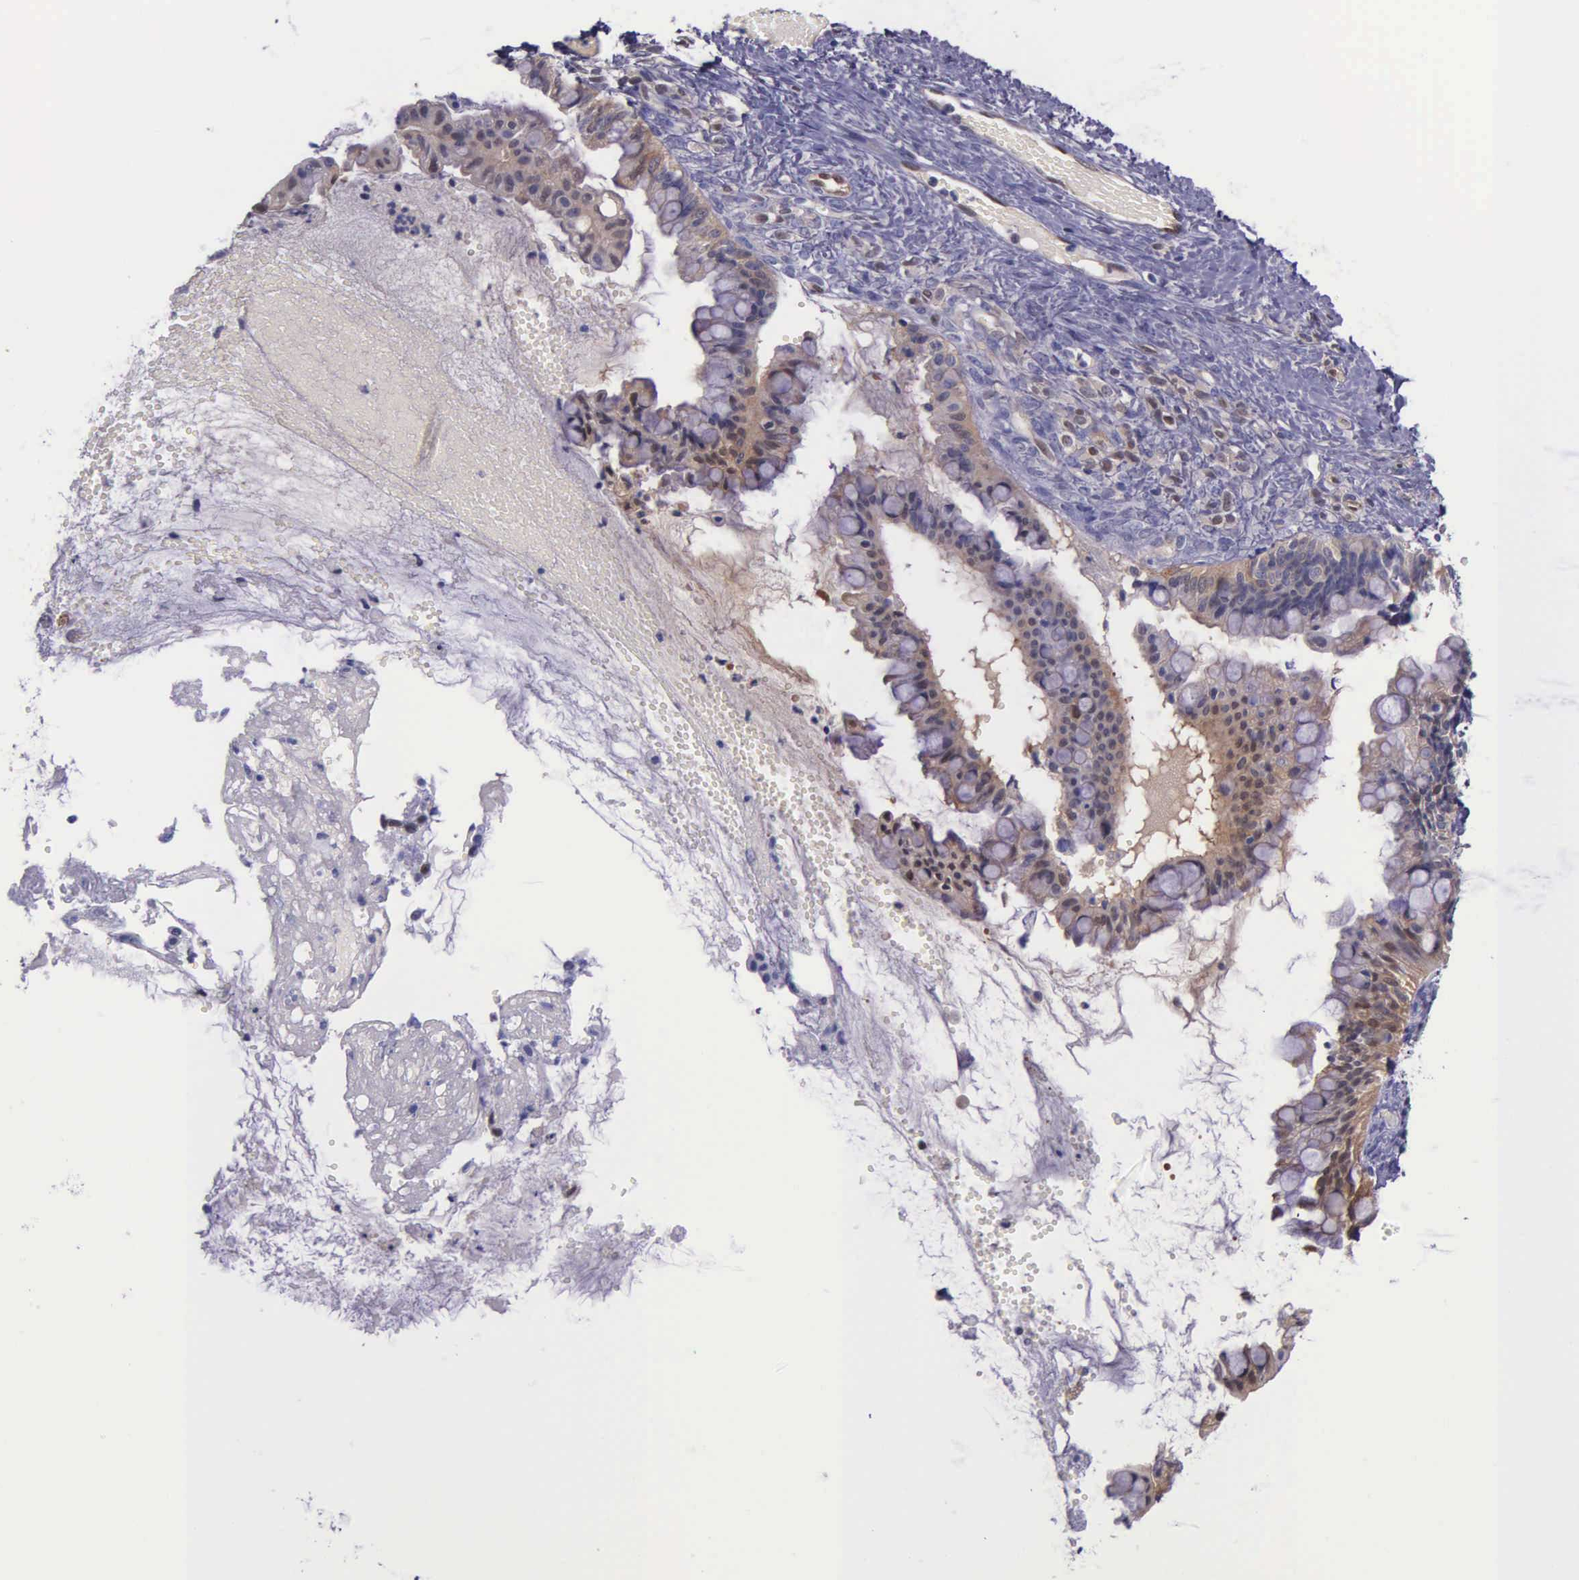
{"staining": {"intensity": "weak", "quantity": ">75%", "location": "cytoplasmic/membranous"}, "tissue": "ovarian cancer", "cell_type": "Tumor cells", "image_type": "cancer", "snomed": [{"axis": "morphology", "description": "Cystadenocarcinoma, mucinous, NOS"}, {"axis": "topography", "description": "Ovary"}], "caption": "An IHC image of neoplastic tissue is shown. Protein staining in brown highlights weak cytoplasmic/membranous positivity in ovarian cancer (mucinous cystadenocarcinoma) within tumor cells. (DAB = brown stain, brightfield microscopy at high magnification).", "gene": "GMPR2", "patient": {"sex": "female", "age": 57}}